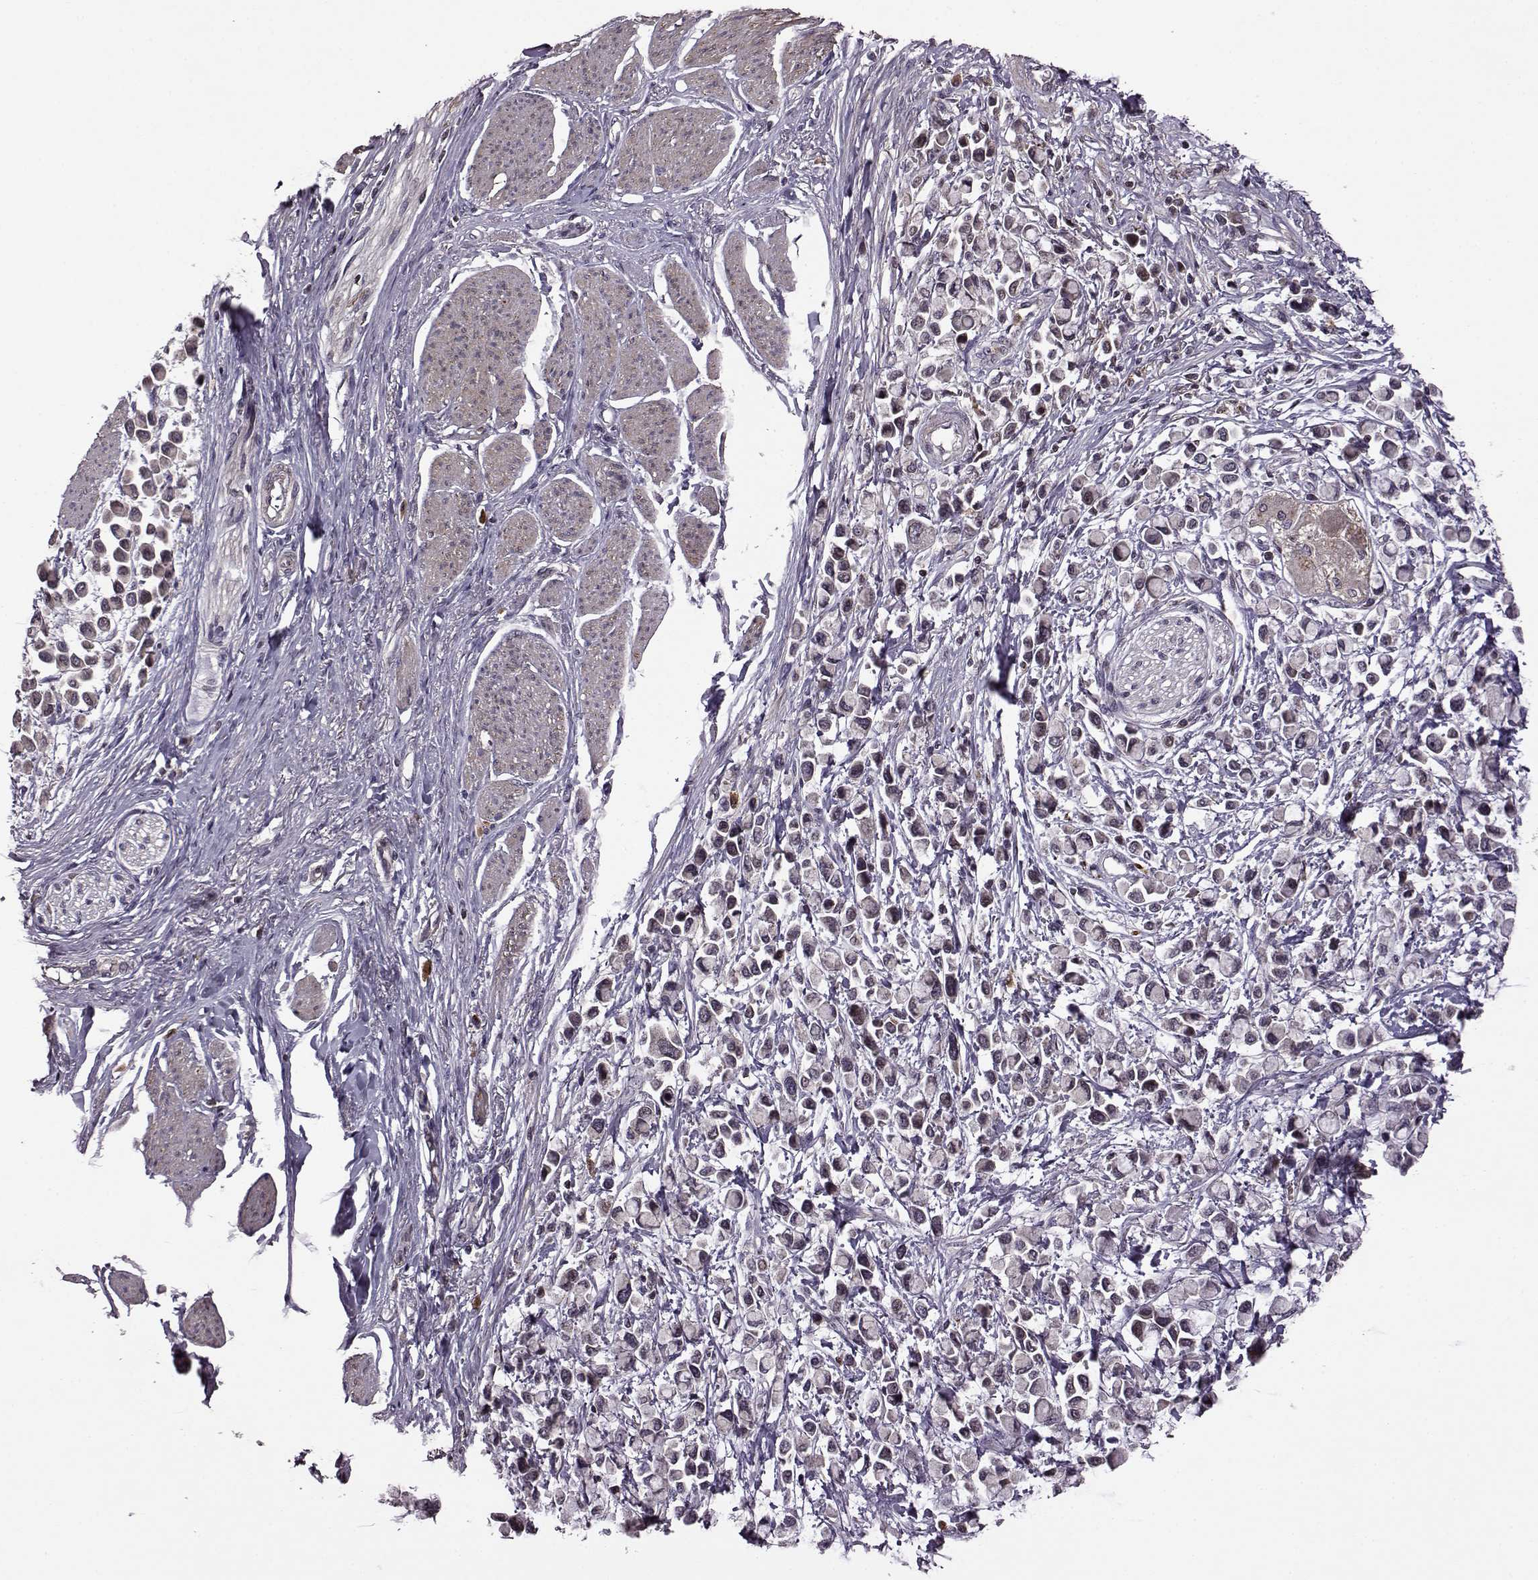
{"staining": {"intensity": "strong", "quantity": "<25%", "location": "cytoplasmic/membranous"}, "tissue": "stomach cancer", "cell_type": "Tumor cells", "image_type": "cancer", "snomed": [{"axis": "morphology", "description": "Adenocarcinoma, NOS"}, {"axis": "topography", "description": "Stomach"}], "caption": "IHC of human stomach adenocarcinoma displays medium levels of strong cytoplasmic/membranous positivity in approximately <25% of tumor cells. The protein of interest is shown in brown color, while the nuclei are stained blue.", "gene": "TRMU", "patient": {"sex": "female", "age": 81}}